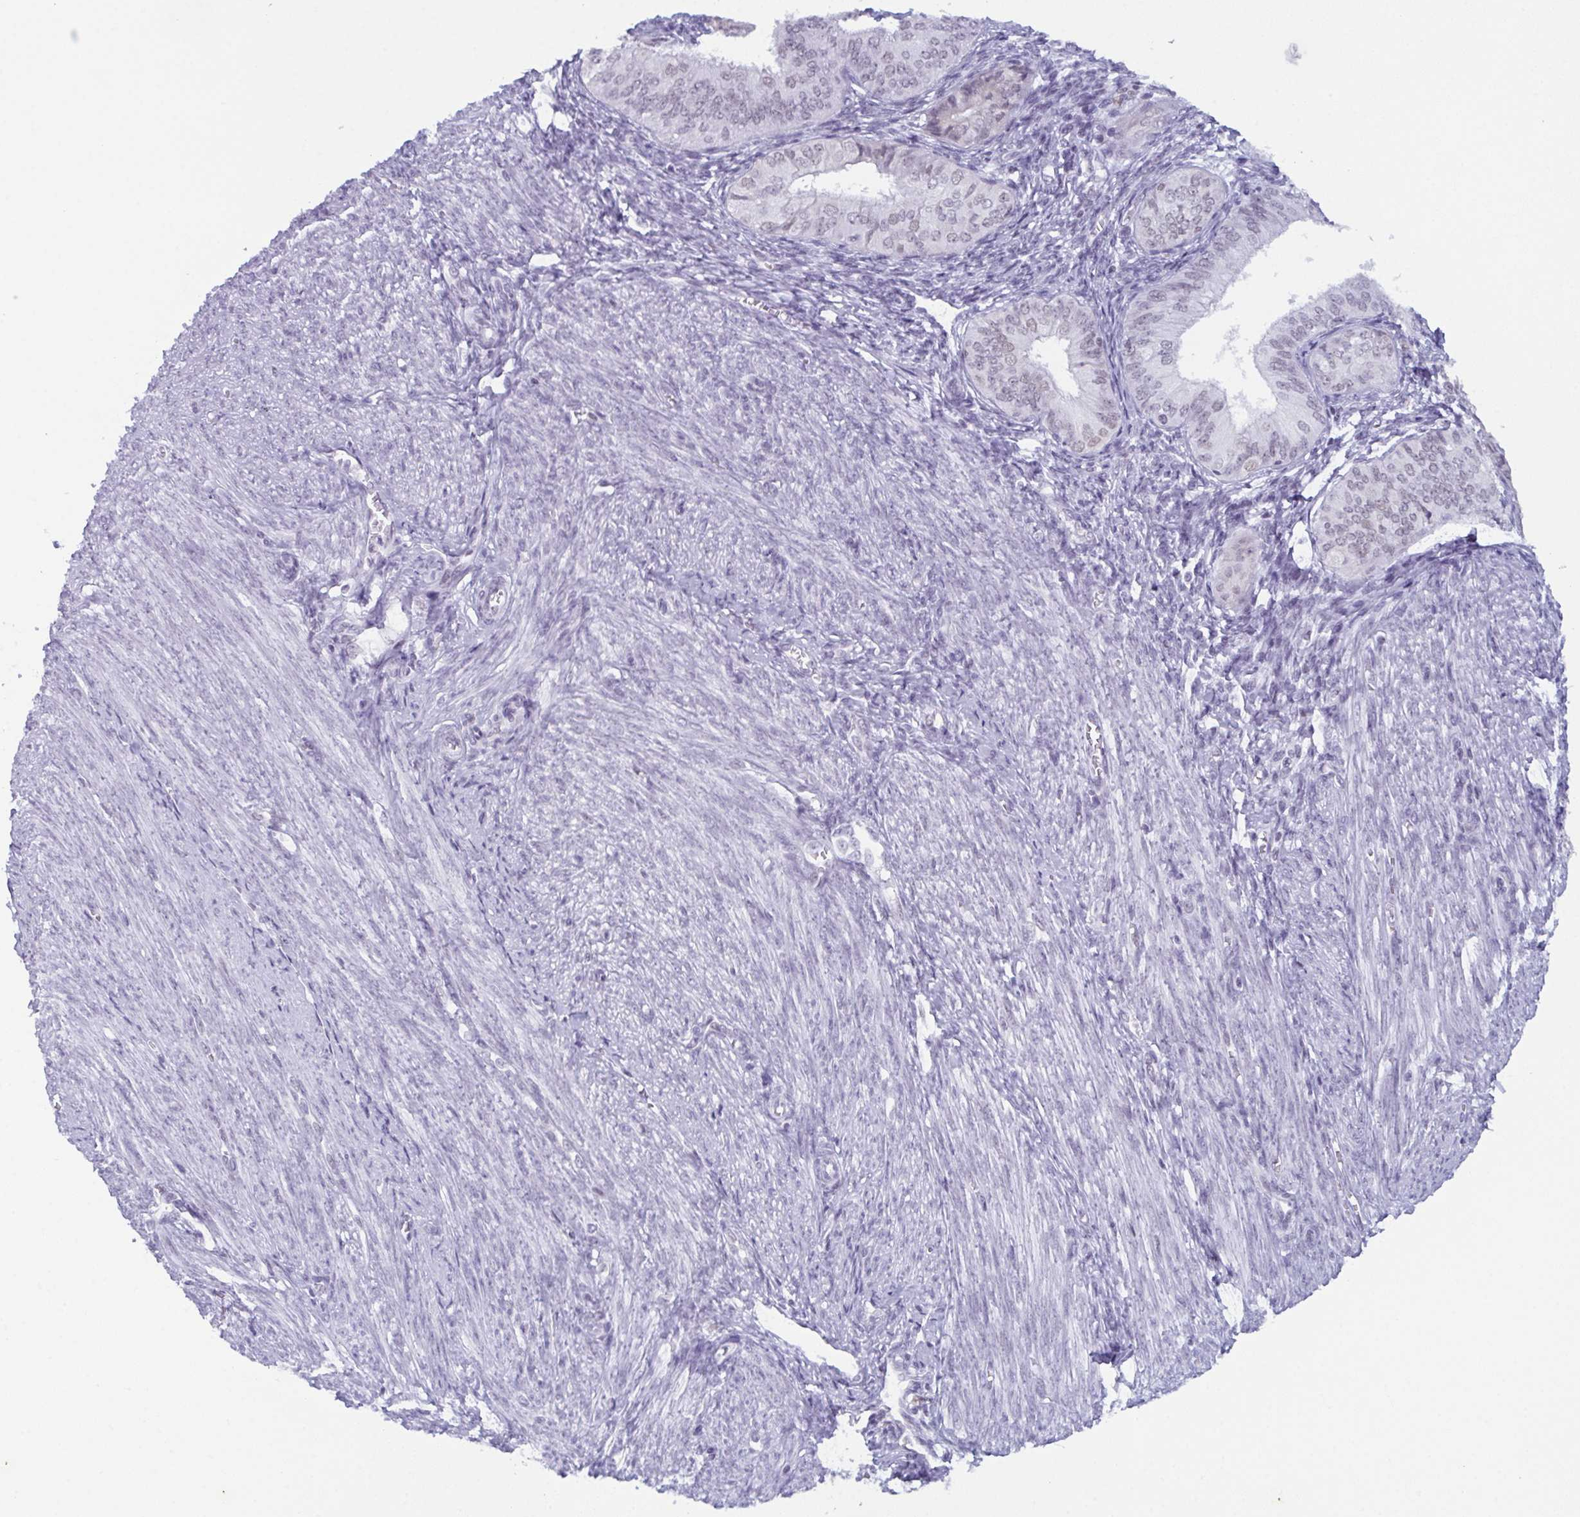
{"staining": {"intensity": "weak", "quantity": "<25%", "location": "nuclear"}, "tissue": "endometrial cancer", "cell_type": "Tumor cells", "image_type": "cancer", "snomed": [{"axis": "morphology", "description": "Adenocarcinoma, NOS"}, {"axis": "topography", "description": "Endometrium"}], "caption": "IHC histopathology image of neoplastic tissue: human endometrial adenocarcinoma stained with DAB shows no significant protein expression in tumor cells.", "gene": "RBM7", "patient": {"sex": "female", "age": 58}}